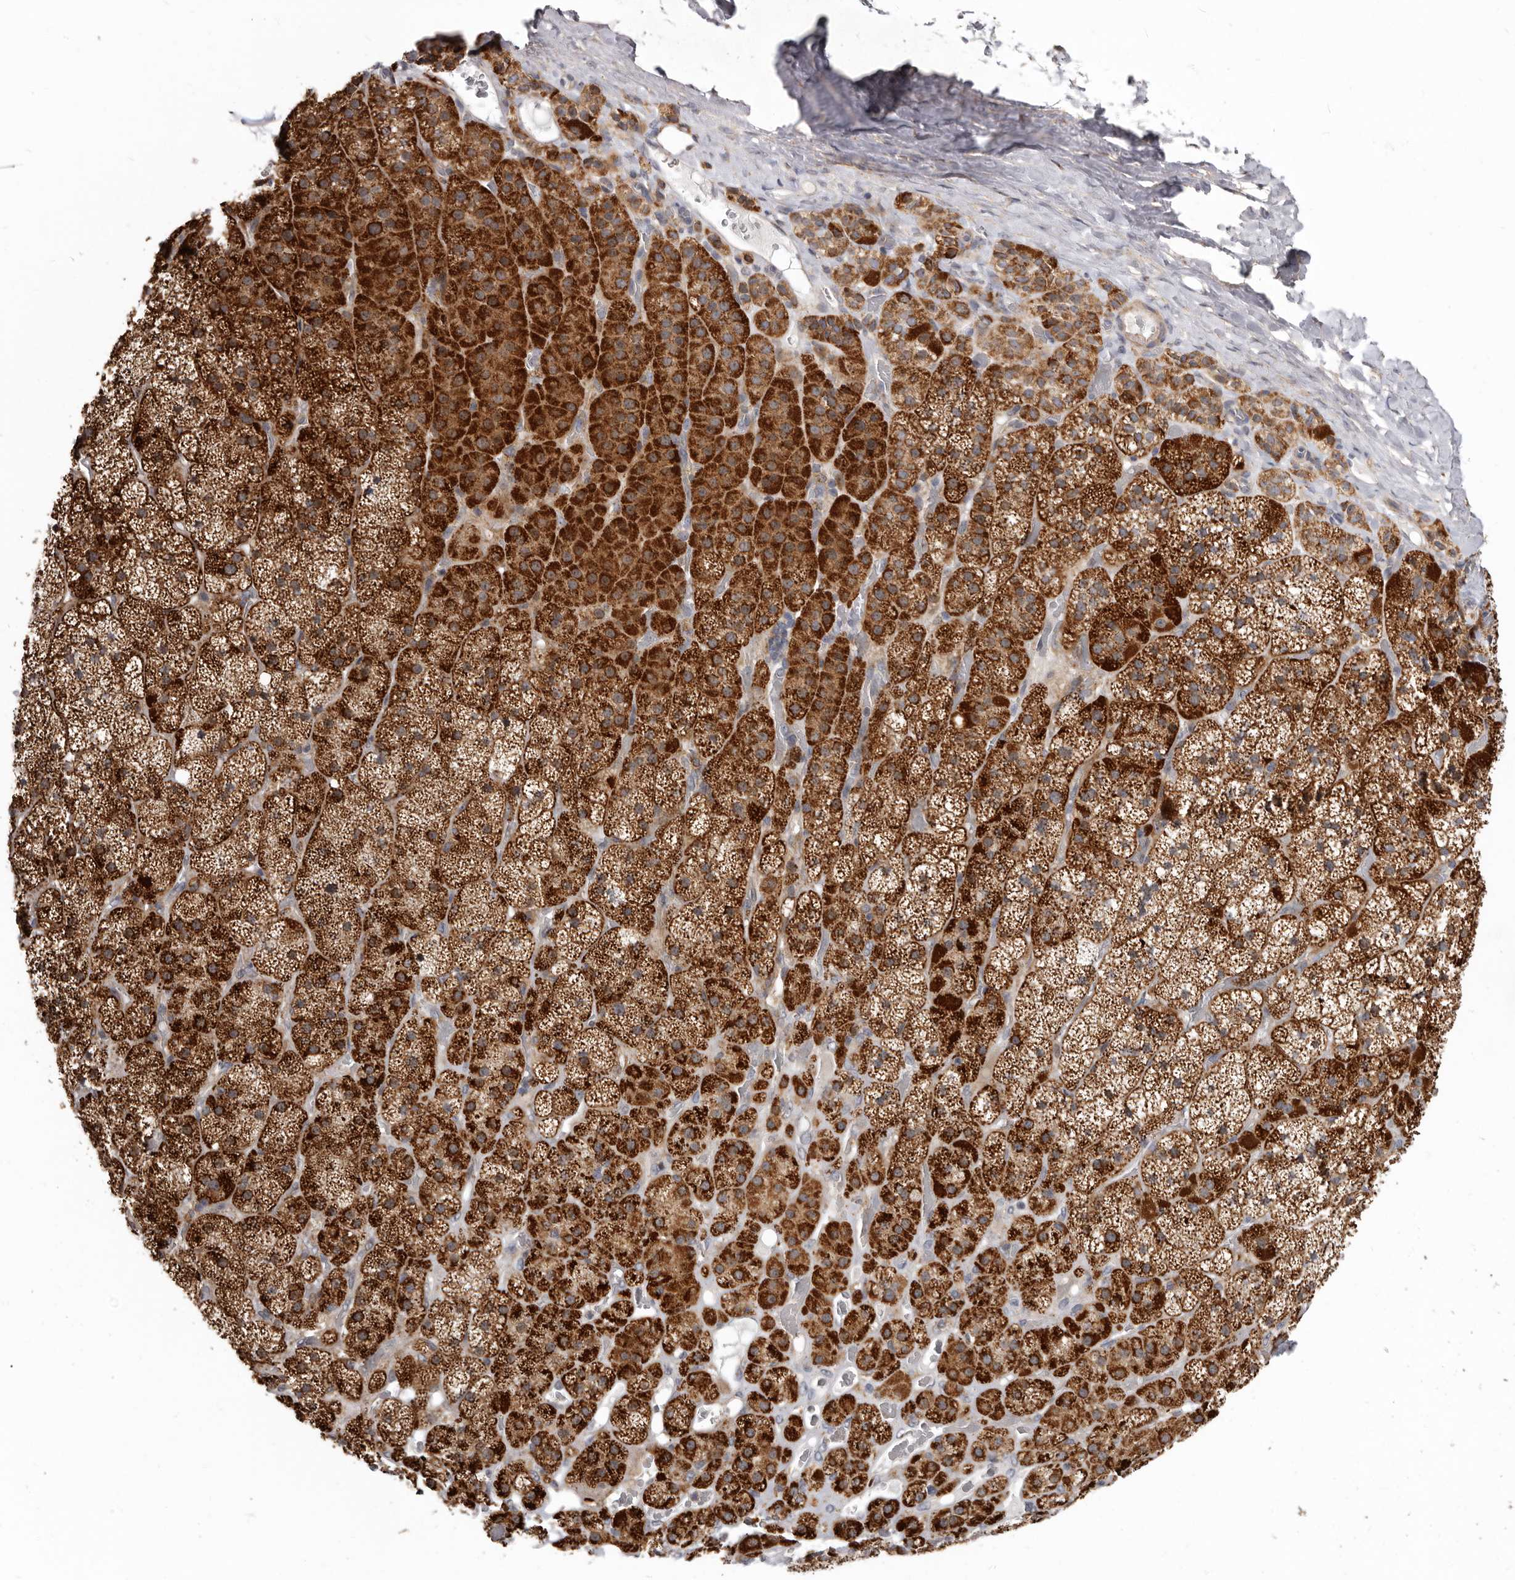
{"staining": {"intensity": "strong", "quantity": ">75%", "location": "cytoplasmic/membranous"}, "tissue": "adrenal gland", "cell_type": "Glandular cells", "image_type": "normal", "snomed": [{"axis": "morphology", "description": "Normal tissue, NOS"}, {"axis": "topography", "description": "Adrenal gland"}], "caption": "Glandular cells show high levels of strong cytoplasmic/membranous staining in about >75% of cells in unremarkable adrenal gland.", "gene": "SMC4", "patient": {"sex": "male", "age": 57}}